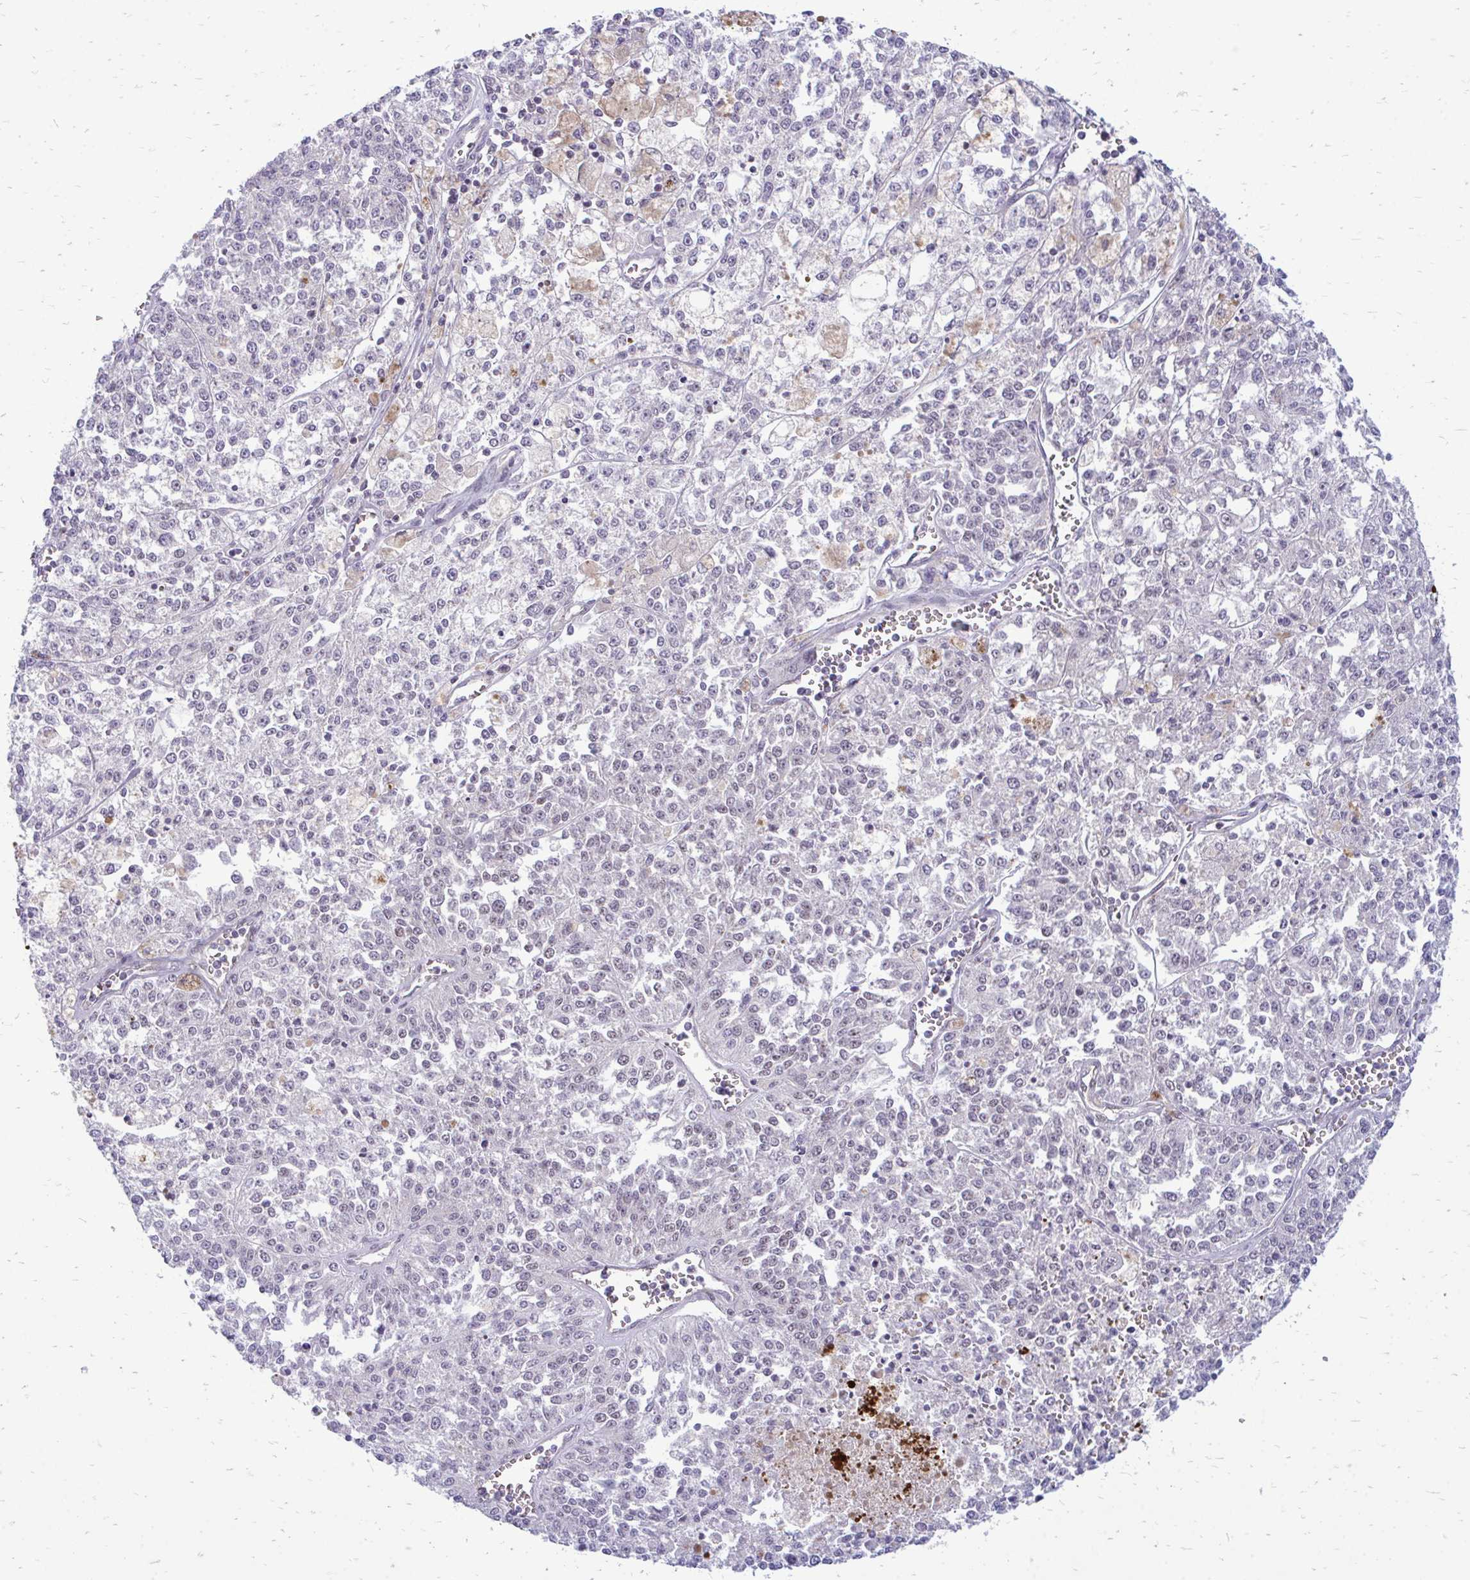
{"staining": {"intensity": "weak", "quantity": "<25%", "location": "nuclear"}, "tissue": "melanoma", "cell_type": "Tumor cells", "image_type": "cancer", "snomed": [{"axis": "morphology", "description": "Malignant melanoma, NOS"}, {"axis": "topography", "description": "Skin"}], "caption": "Photomicrograph shows no significant protein staining in tumor cells of melanoma.", "gene": "ACSL5", "patient": {"sex": "female", "age": 64}}